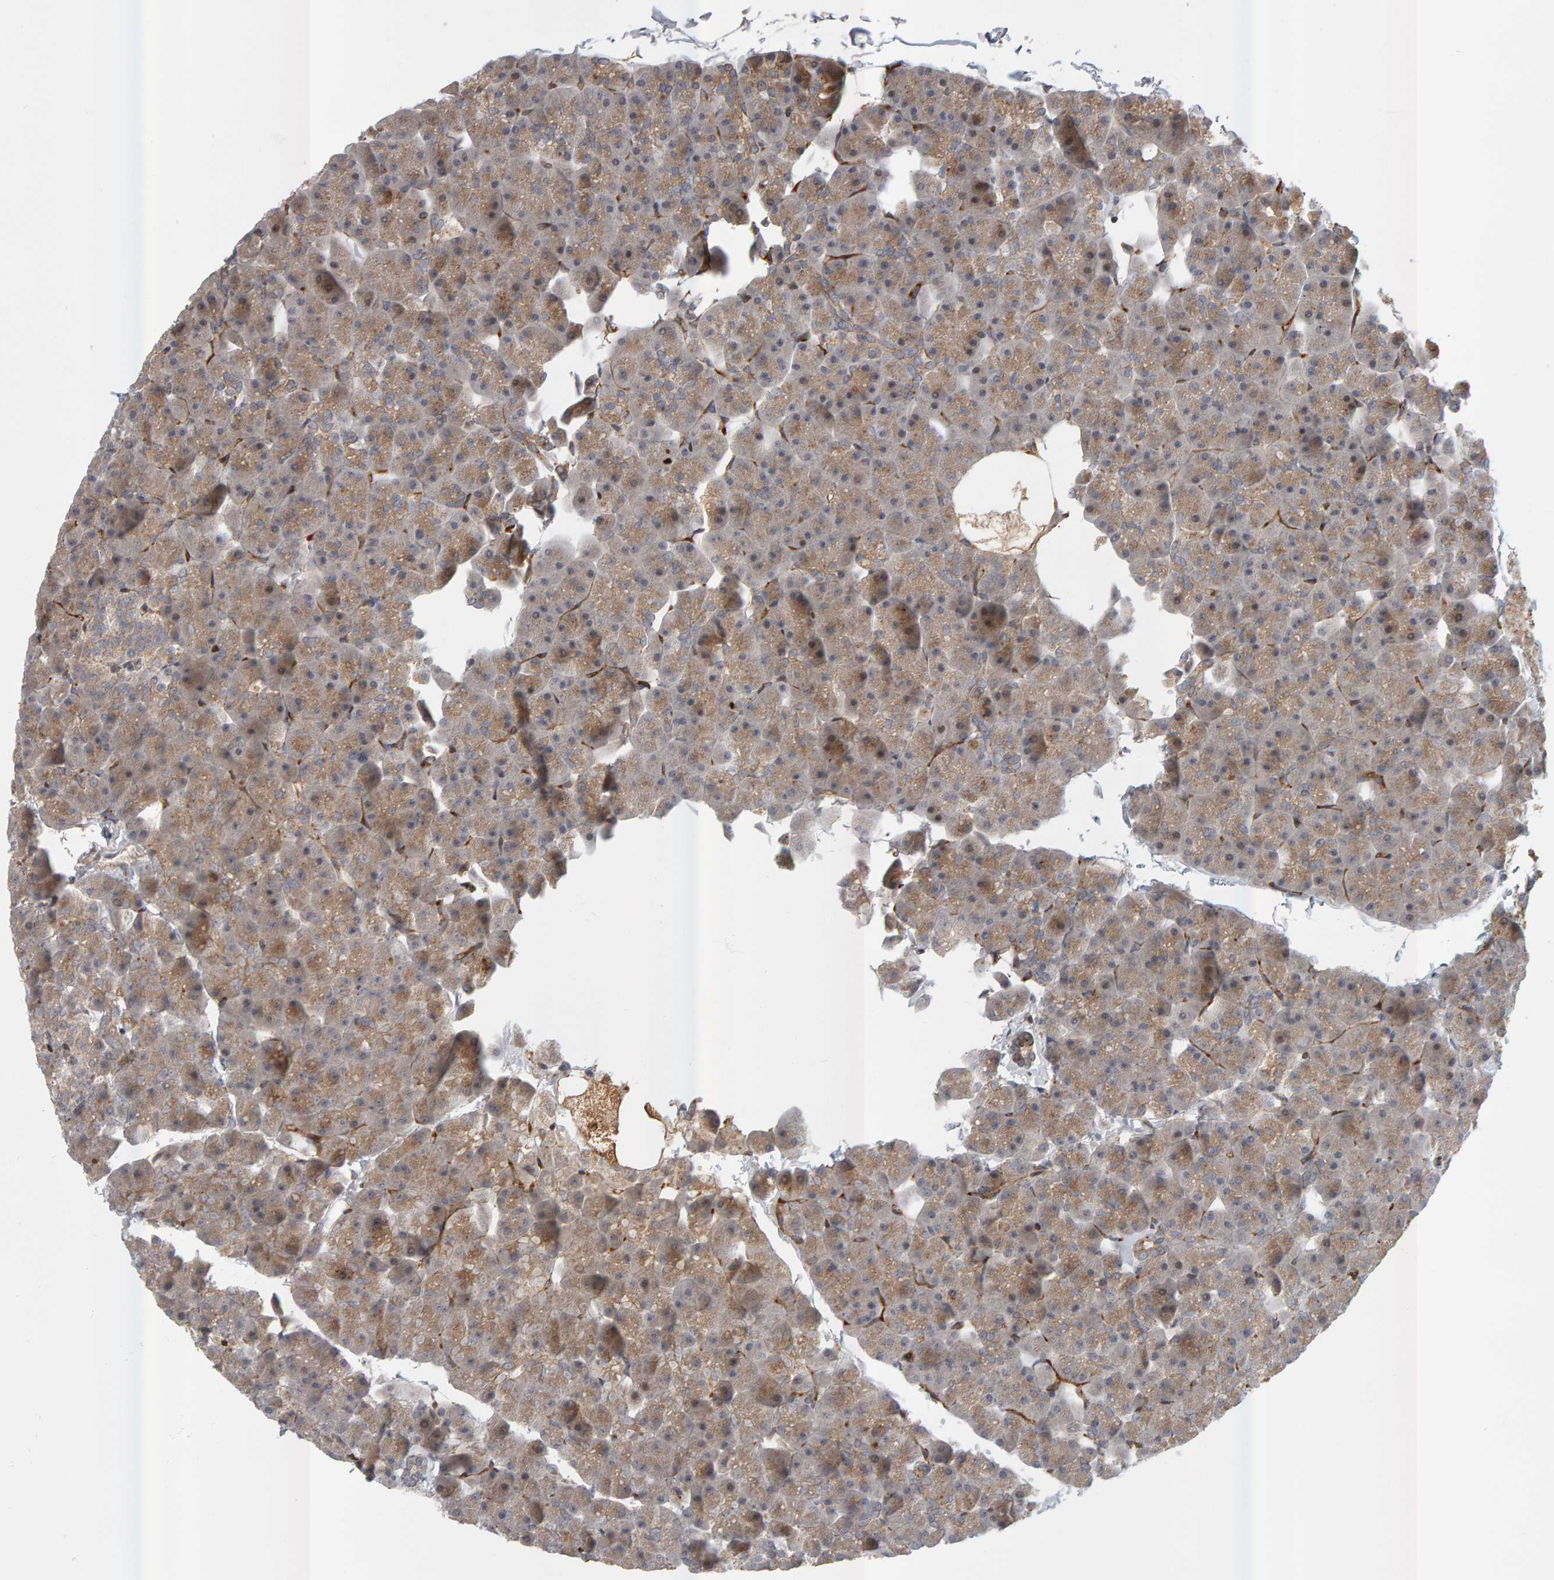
{"staining": {"intensity": "weak", "quantity": "25%-75%", "location": "cytoplasmic/membranous"}, "tissue": "pancreas", "cell_type": "Exocrine glandular cells", "image_type": "normal", "snomed": [{"axis": "morphology", "description": "Normal tissue, NOS"}, {"axis": "topography", "description": "Pancreas"}], "caption": "Immunohistochemistry (IHC) image of normal pancreas: pancreas stained using immunohistochemistry (IHC) shows low levels of weak protein expression localized specifically in the cytoplasmic/membranous of exocrine glandular cells, appearing as a cytoplasmic/membranous brown color.", "gene": "ZNF160", "patient": {"sex": "male", "age": 35}}